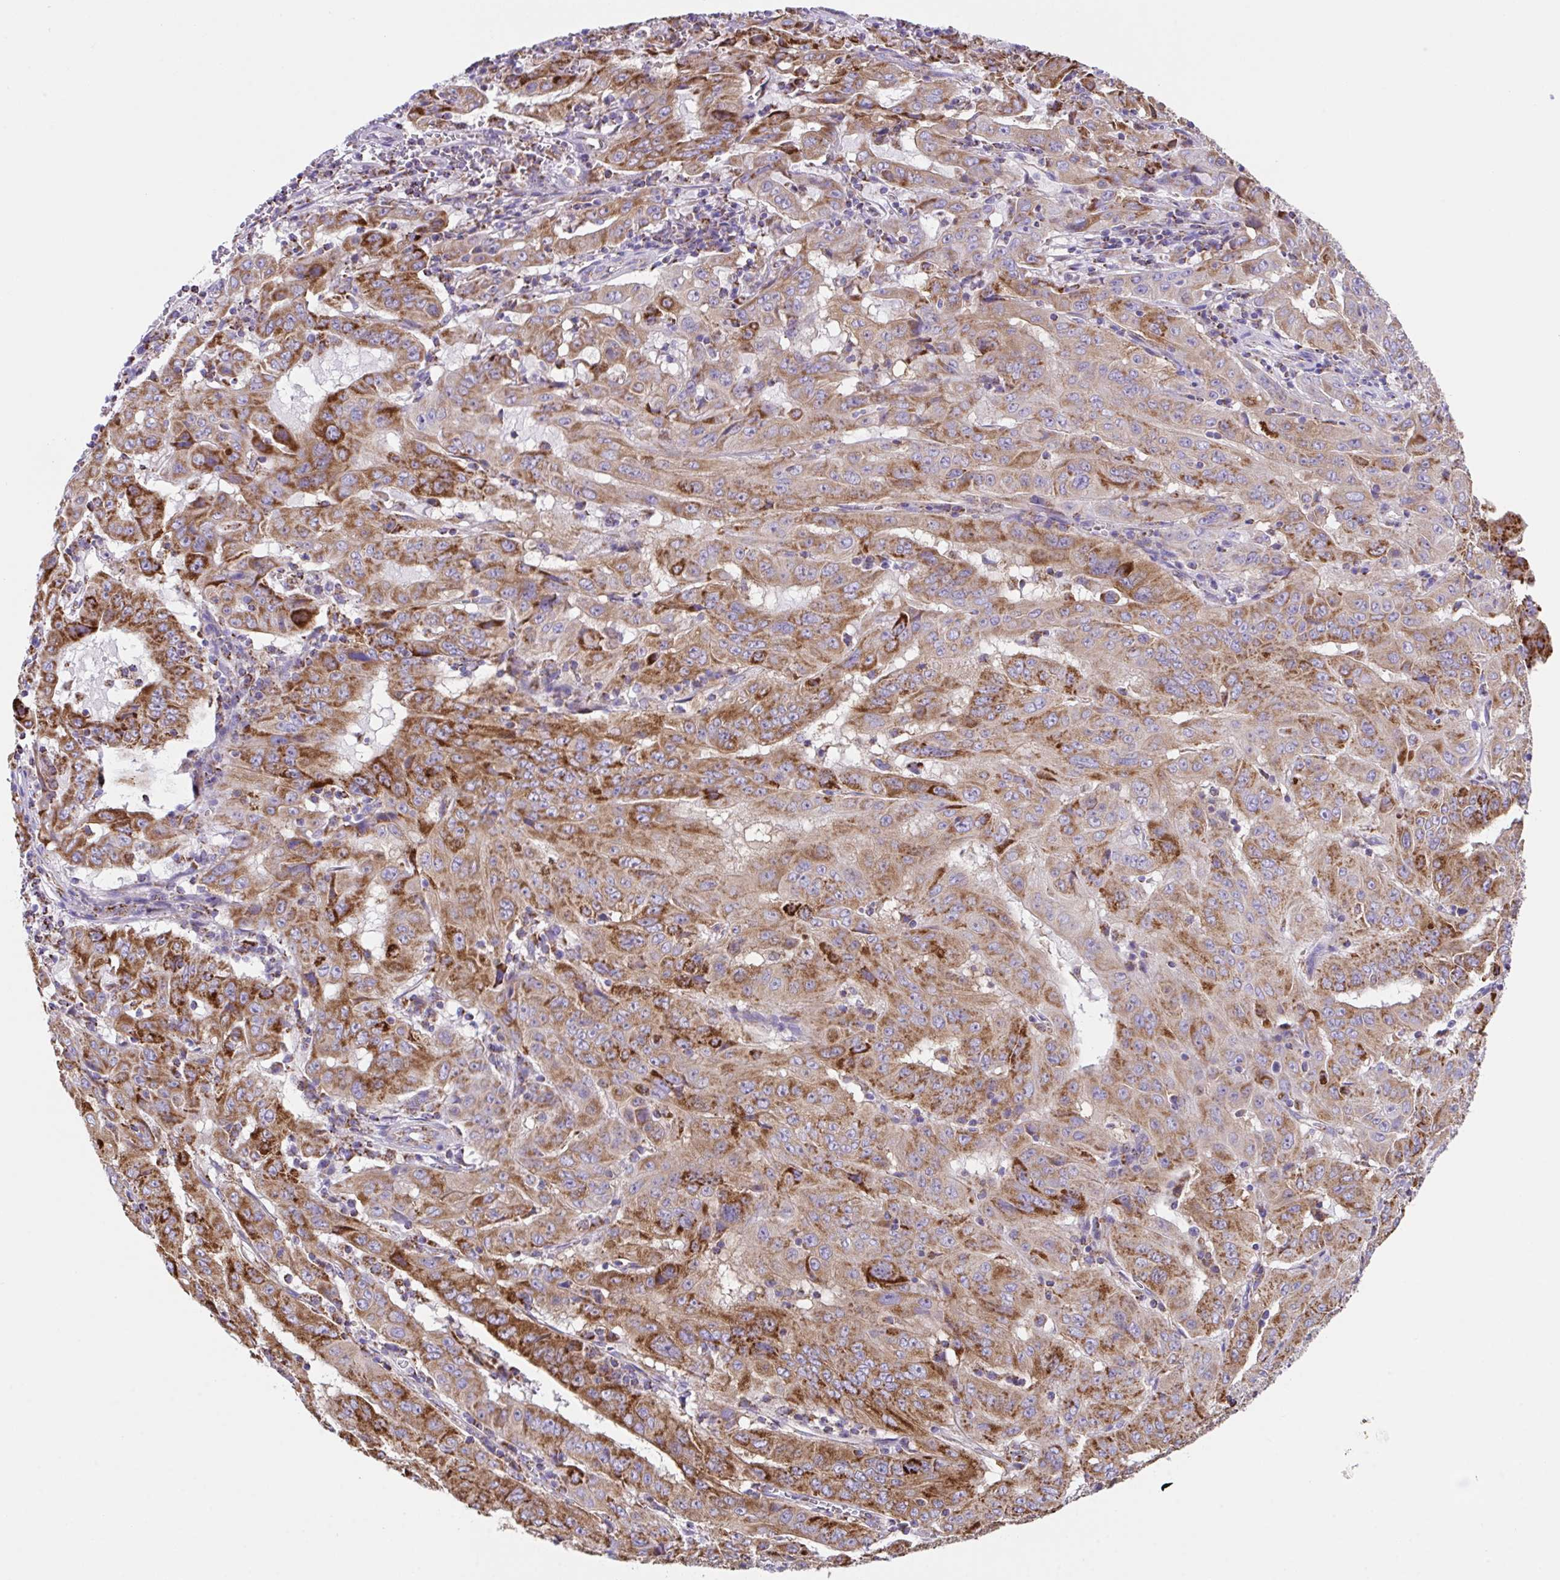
{"staining": {"intensity": "strong", "quantity": ">75%", "location": "cytoplasmic/membranous"}, "tissue": "pancreatic cancer", "cell_type": "Tumor cells", "image_type": "cancer", "snomed": [{"axis": "morphology", "description": "Adenocarcinoma, NOS"}, {"axis": "topography", "description": "Pancreas"}], "caption": "Protein analysis of pancreatic cancer tissue exhibits strong cytoplasmic/membranous positivity in approximately >75% of tumor cells.", "gene": "PCMTD2", "patient": {"sex": "male", "age": 63}}